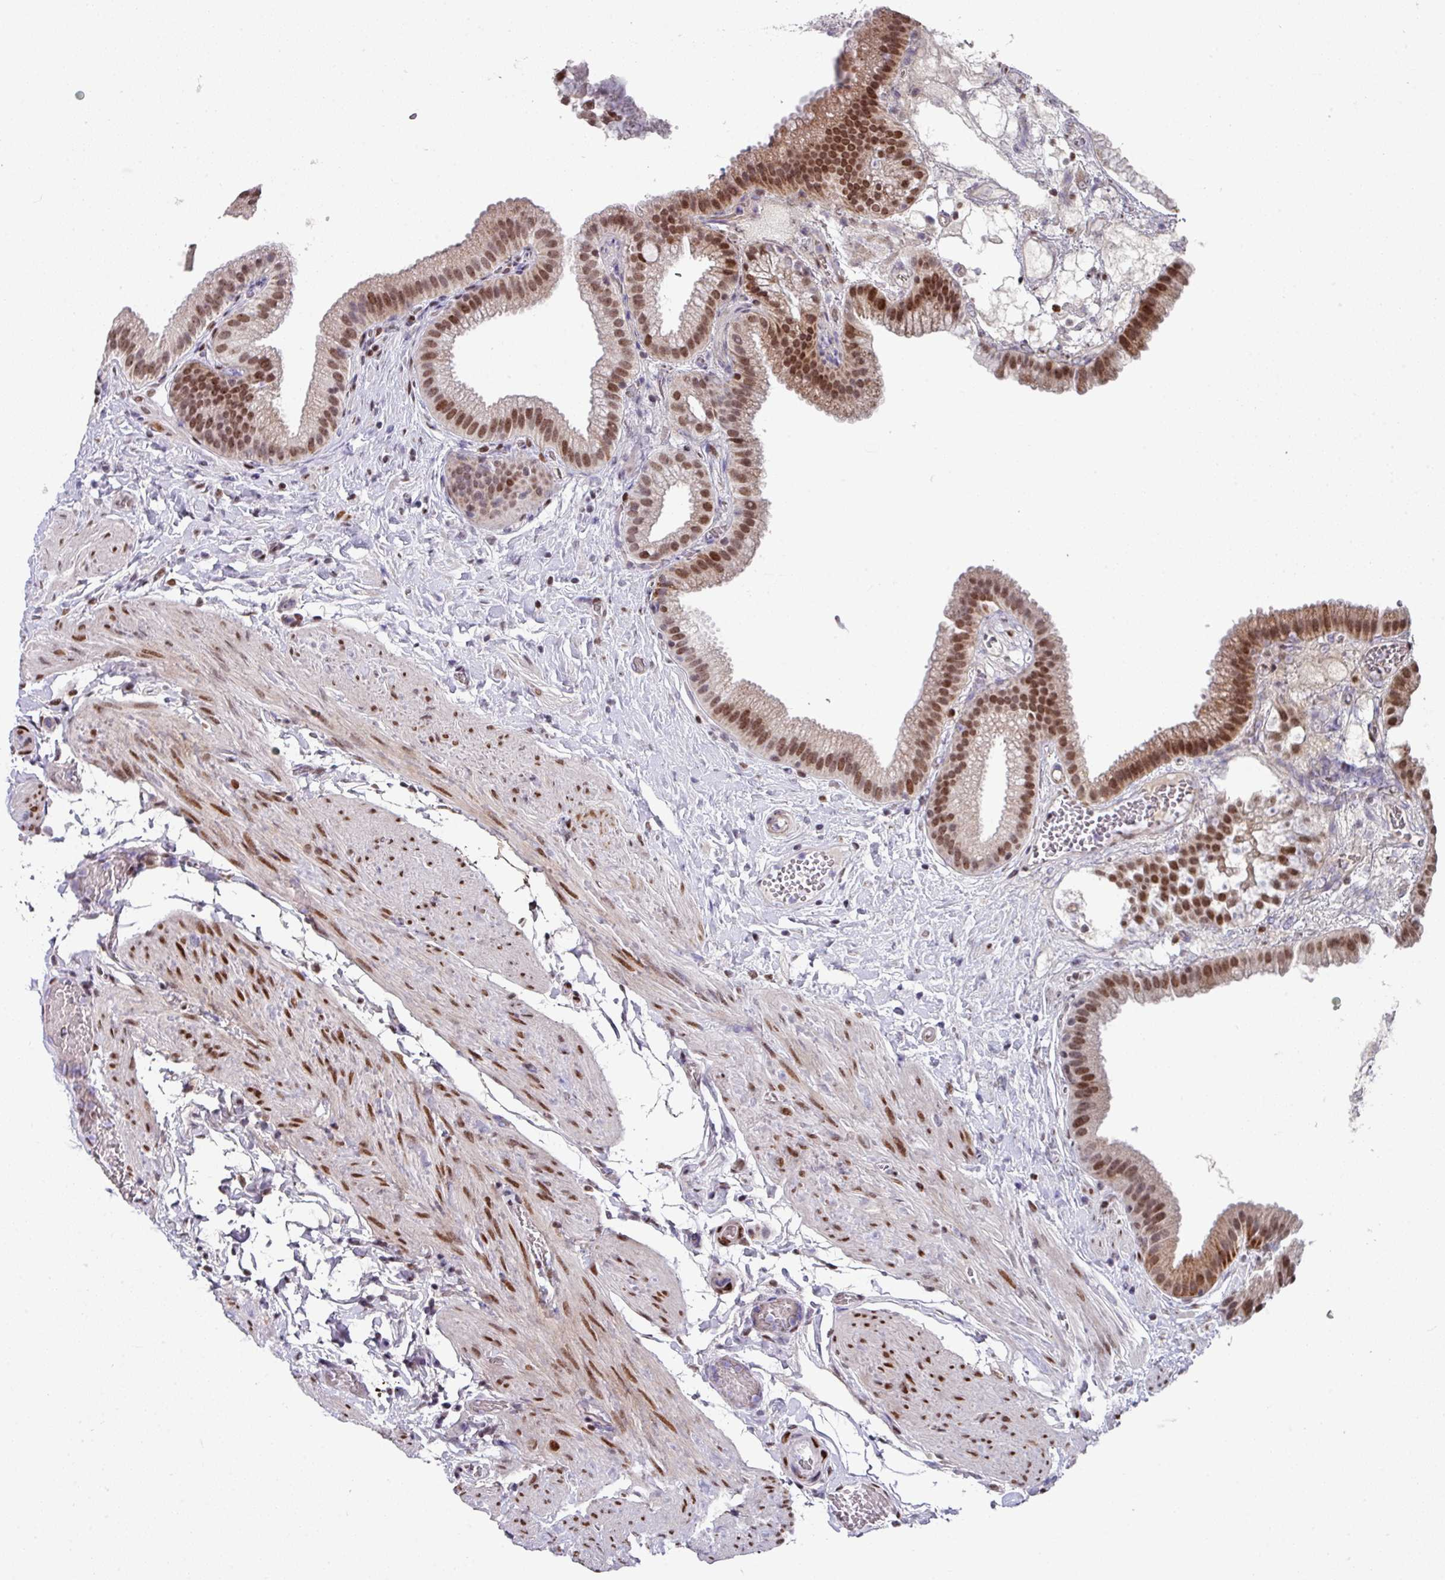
{"staining": {"intensity": "strong", "quantity": "25%-75%", "location": "nuclear"}, "tissue": "gallbladder", "cell_type": "Glandular cells", "image_type": "normal", "snomed": [{"axis": "morphology", "description": "Normal tissue, NOS"}, {"axis": "topography", "description": "Gallbladder"}], "caption": "Protein expression analysis of normal human gallbladder reveals strong nuclear staining in about 25%-75% of glandular cells. The staining was performed using DAB (3,3'-diaminobenzidine), with brown indicating positive protein expression. Nuclei are stained blue with hematoxylin.", "gene": "CBX7", "patient": {"sex": "female", "age": 63}}